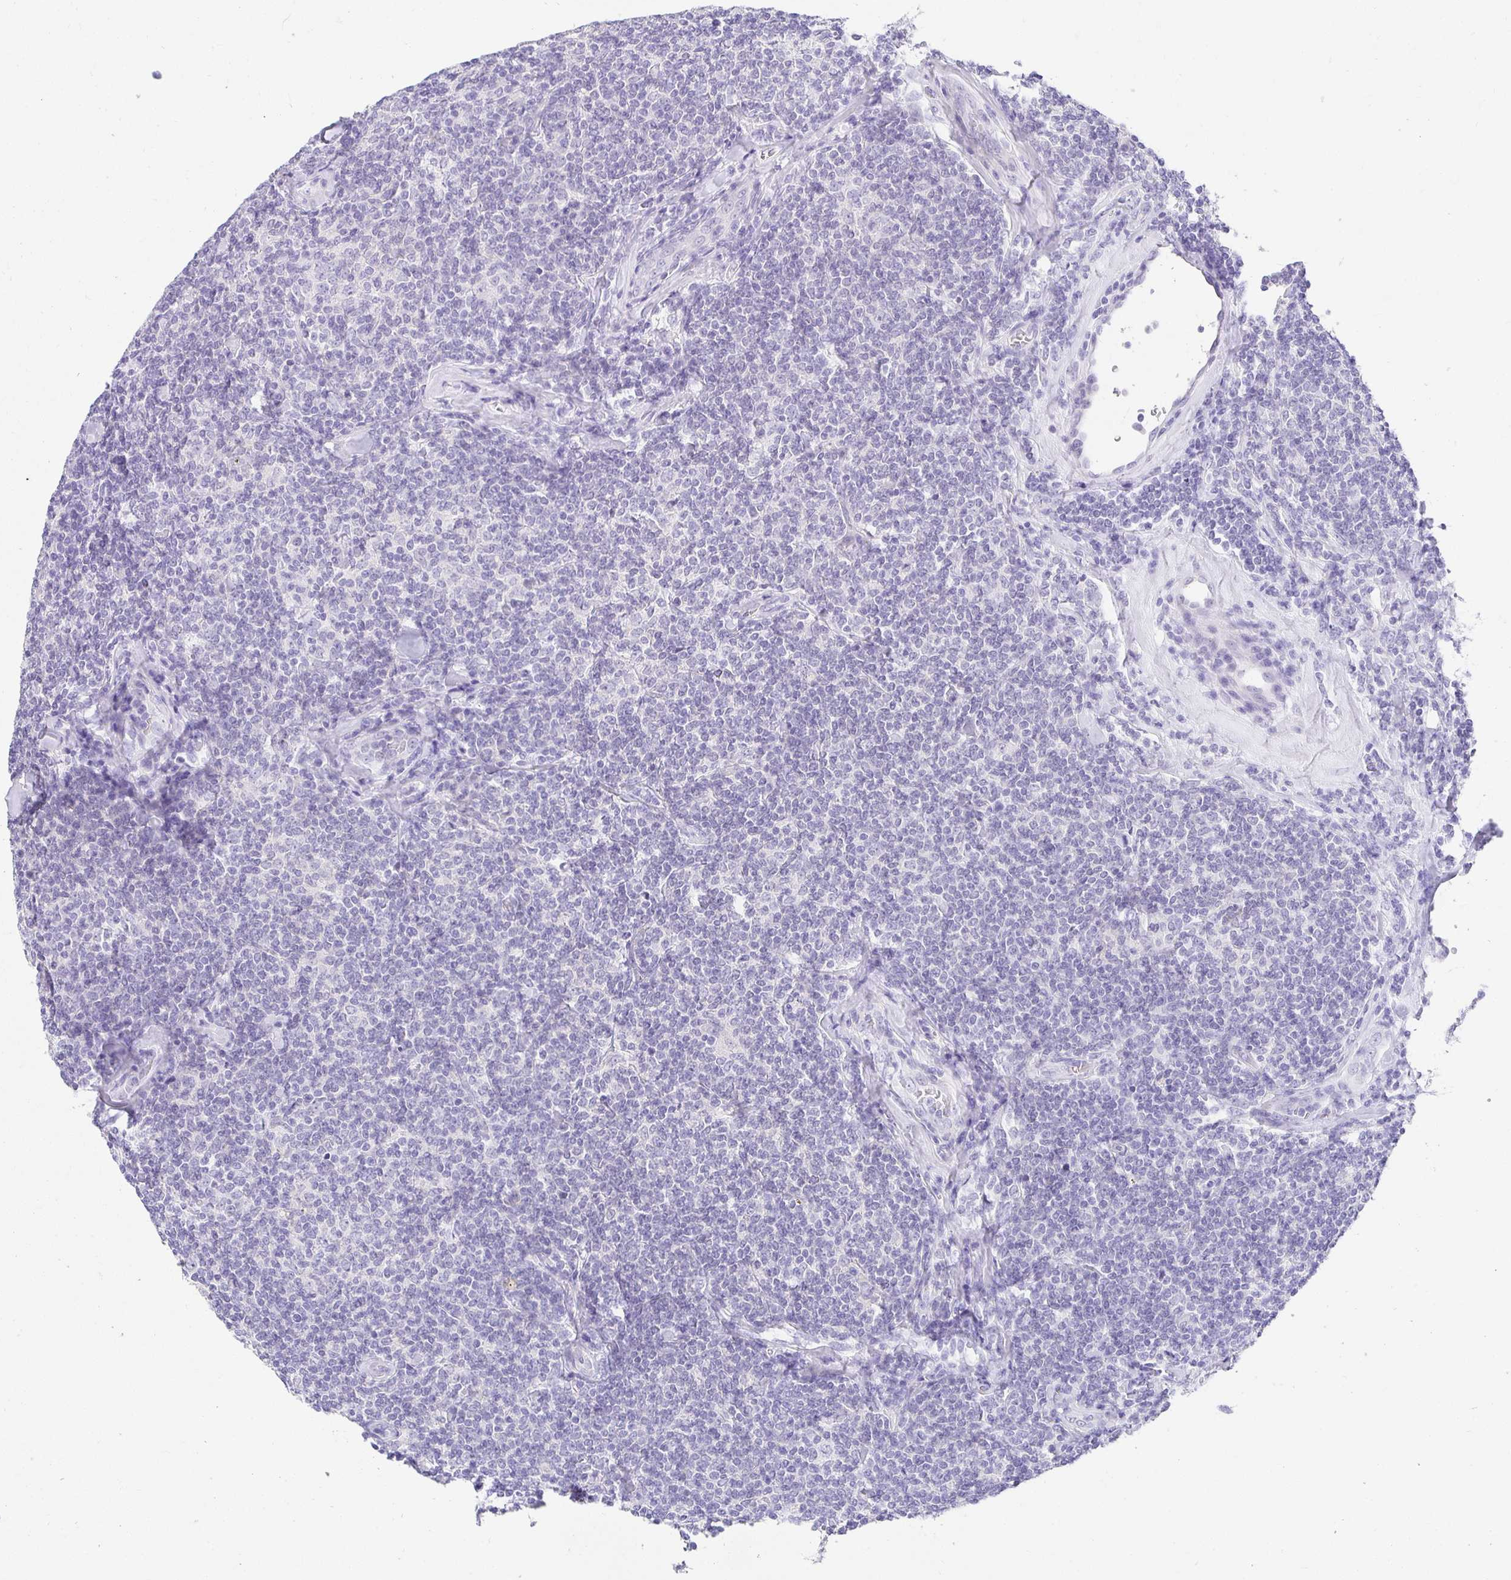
{"staining": {"intensity": "negative", "quantity": "none", "location": "none"}, "tissue": "lymphoma", "cell_type": "Tumor cells", "image_type": "cancer", "snomed": [{"axis": "morphology", "description": "Malignant lymphoma, non-Hodgkin's type, Low grade"}, {"axis": "topography", "description": "Lymph node"}], "caption": "Immunohistochemistry (IHC) photomicrograph of lymphoma stained for a protein (brown), which displays no expression in tumor cells.", "gene": "CHAT", "patient": {"sex": "female", "age": 56}}